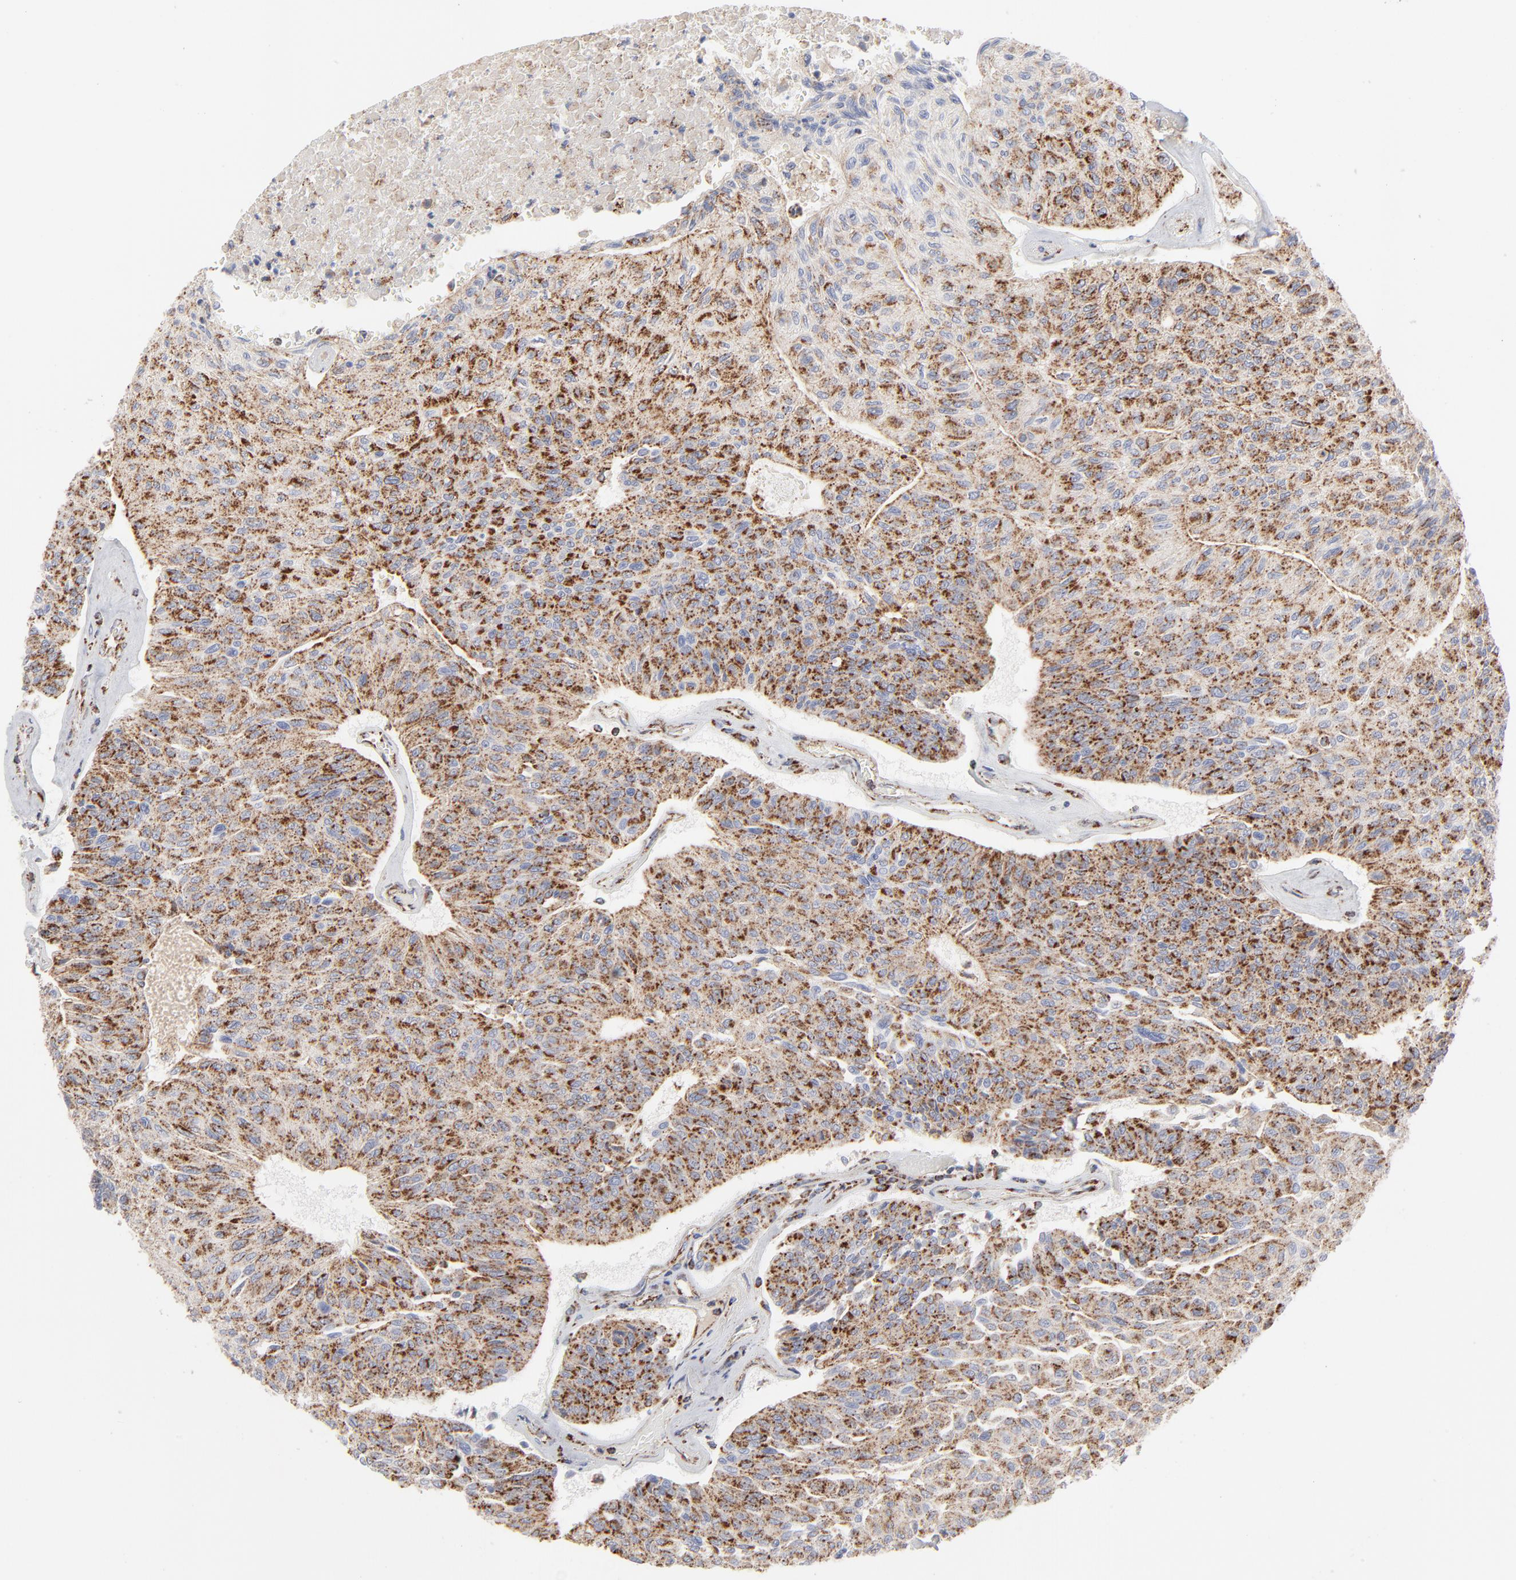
{"staining": {"intensity": "strong", "quantity": ">75%", "location": "cytoplasmic/membranous"}, "tissue": "urothelial cancer", "cell_type": "Tumor cells", "image_type": "cancer", "snomed": [{"axis": "morphology", "description": "Urothelial carcinoma, High grade"}, {"axis": "topography", "description": "Urinary bladder"}], "caption": "Urothelial cancer tissue shows strong cytoplasmic/membranous expression in approximately >75% of tumor cells Ihc stains the protein of interest in brown and the nuclei are stained blue.", "gene": "ASB3", "patient": {"sex": "male", "age": 66}}